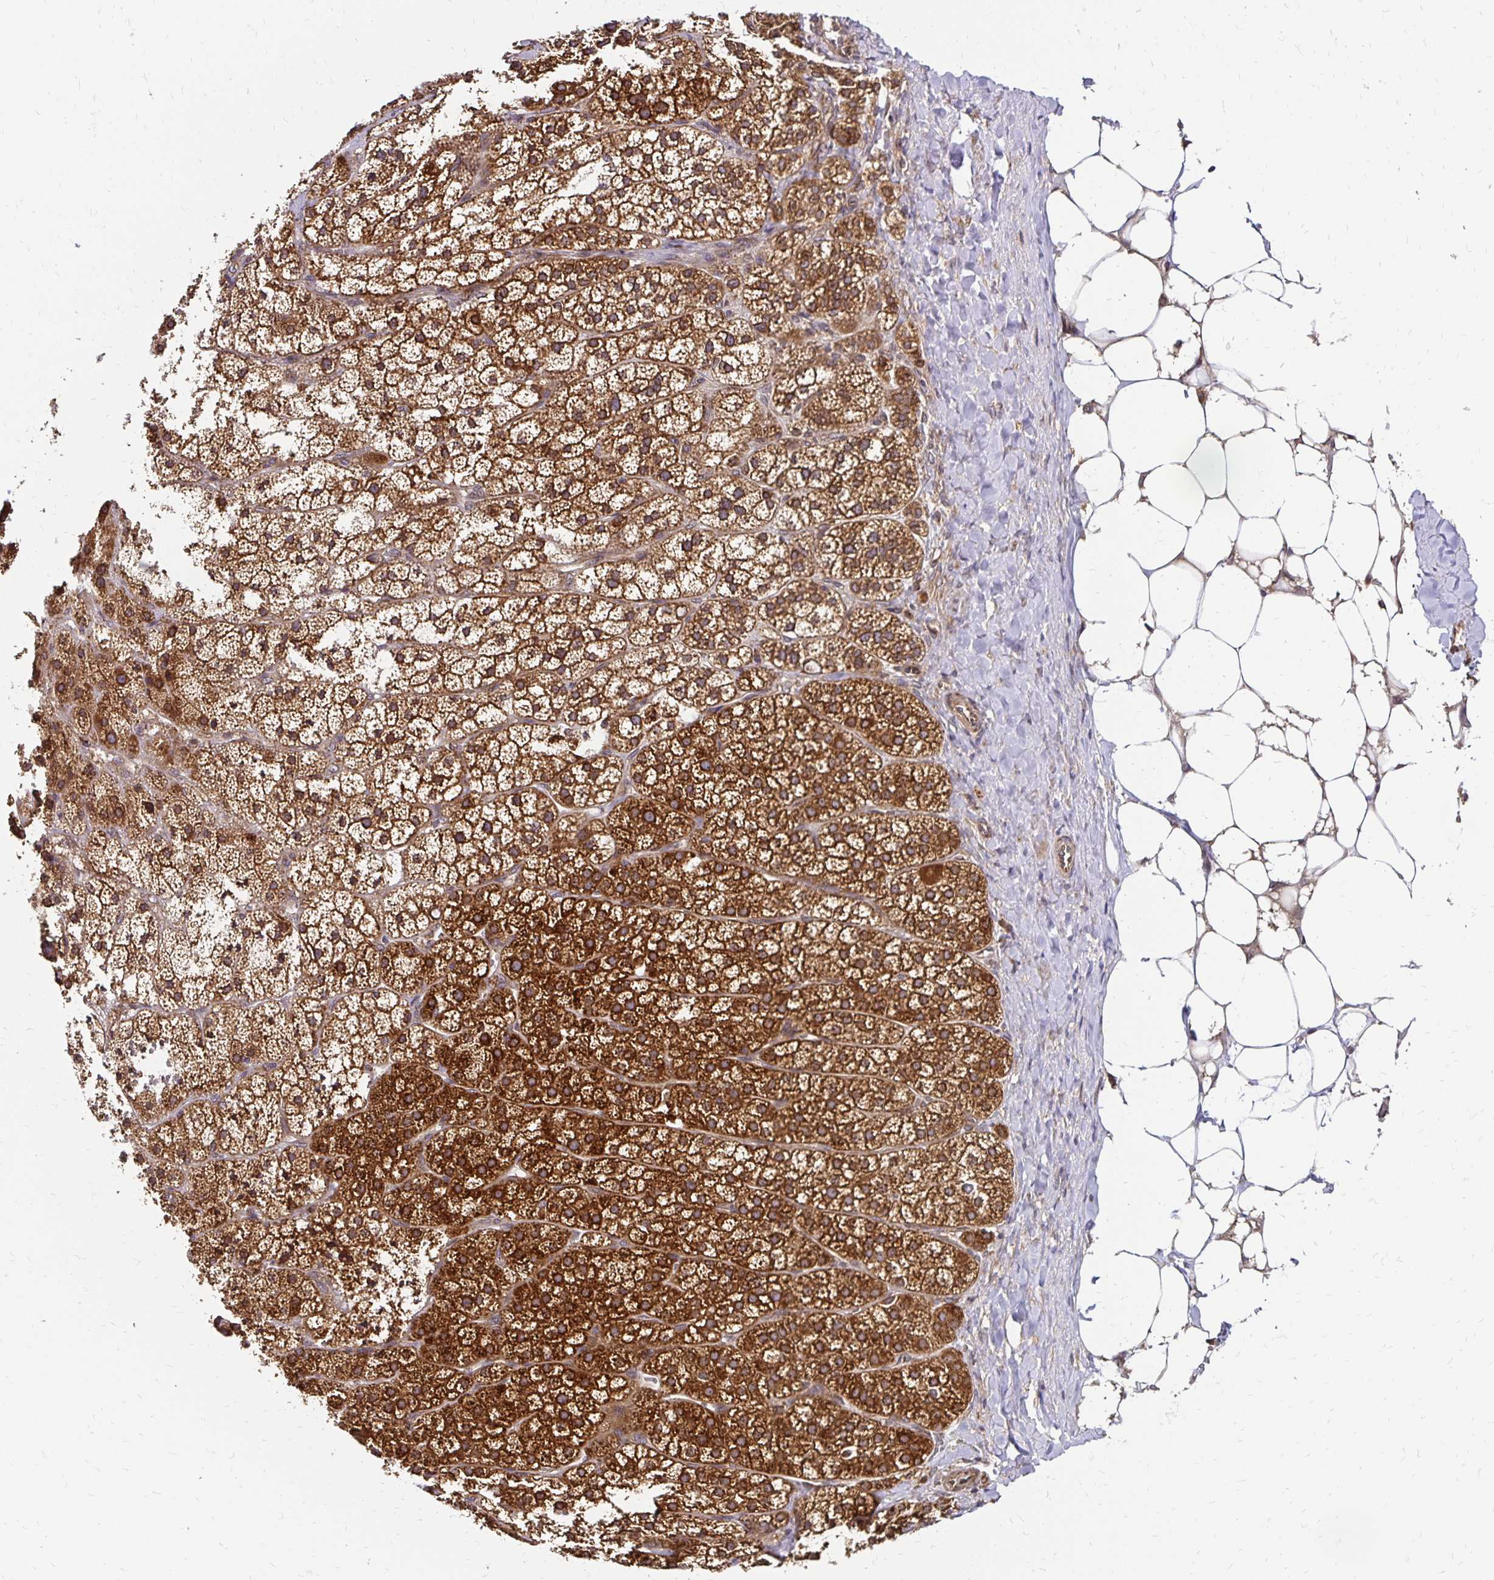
{"staining": {"intensity": "strong", "quantity": ">75%", "location": "cytoplasmic/membranous"}, "tissue": "adrenal gland", "cell_type": "Glandular cells", "image_type": "normal", "snomed": [{"axis": "morphology", "description": "Normal tissue, NOS"}, {"axis": "topography", "description": "Adrenal gland"}], "caption": "Brown immunohistochemical staining in benign adrenal gland displays strong cytoplasmic/membranous expression in about >75% of glandular cells.", "gene": "ZW10", "patient": {"sex": "male", "age": 53}}